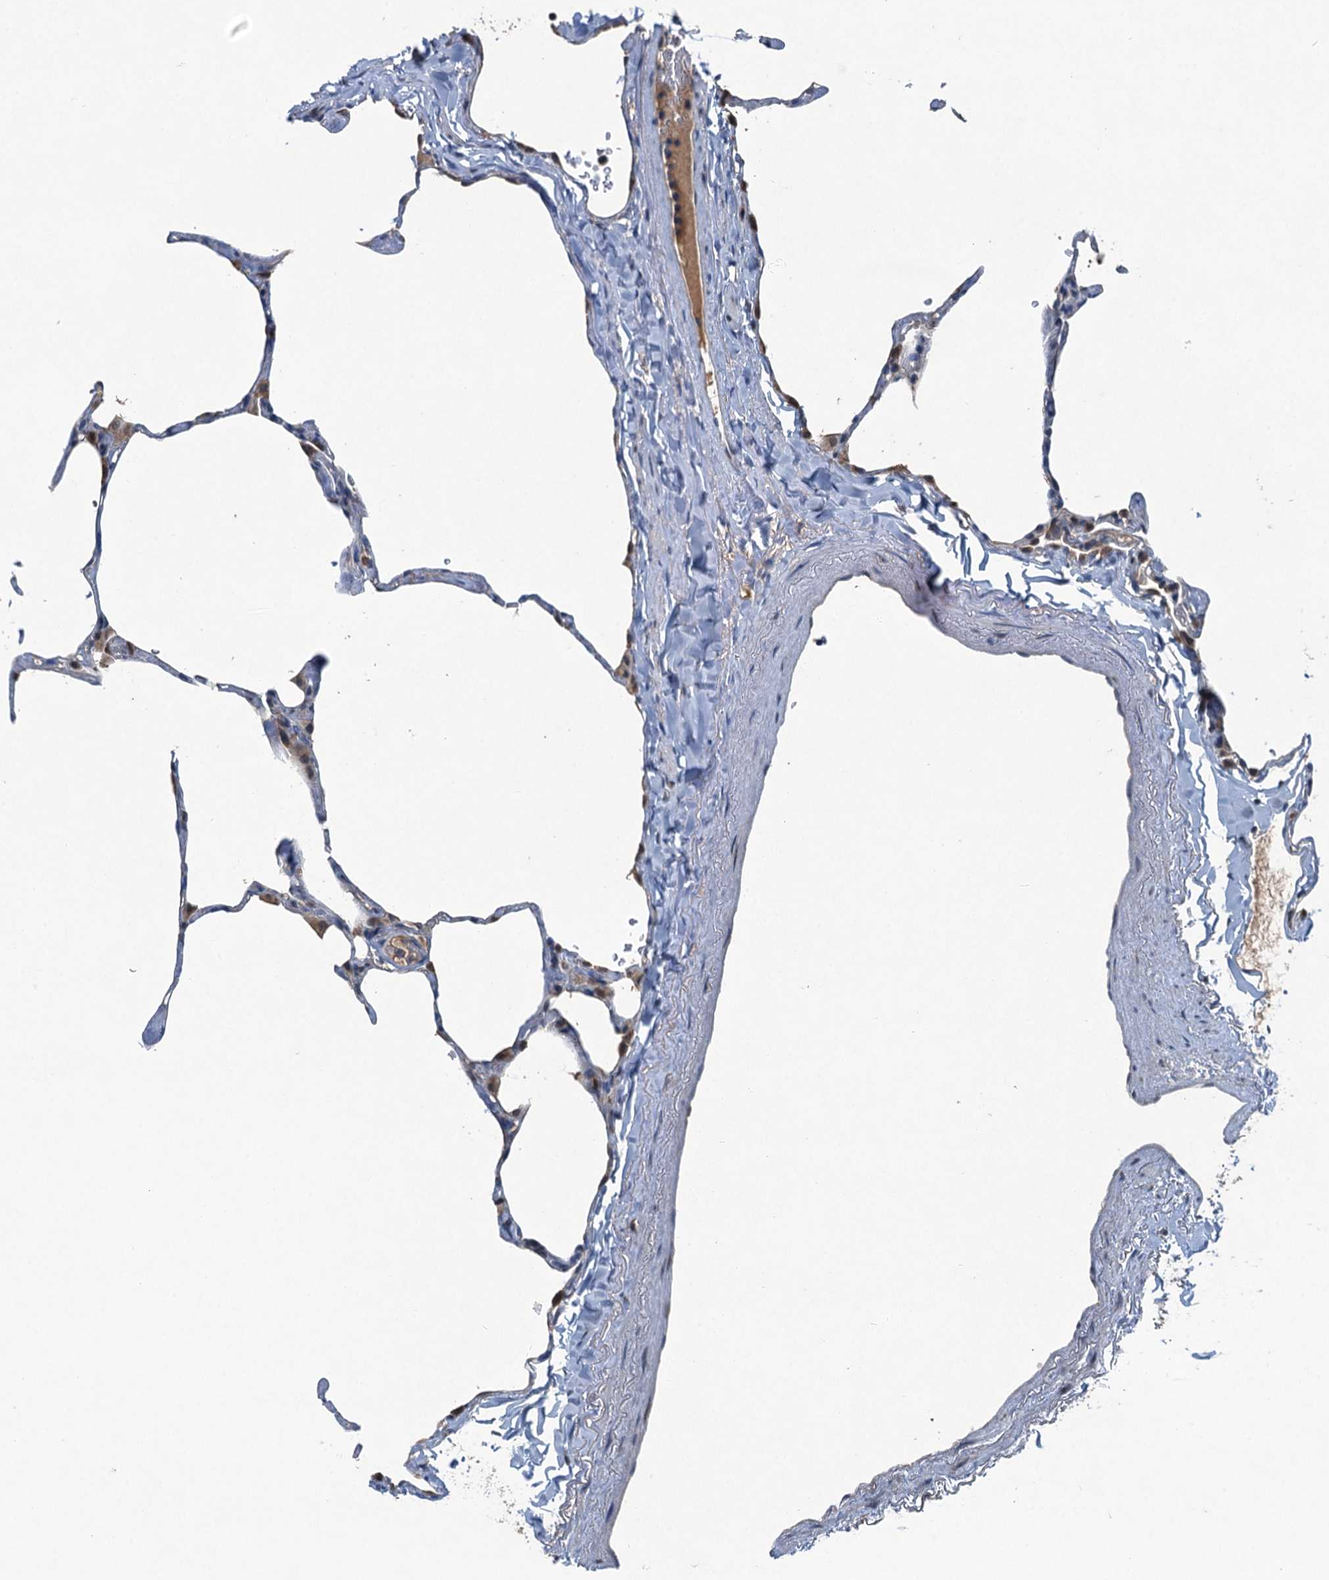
{"staining": {"intensity": "weak", "quantity": "<25%", "location": "cytoplasmic/membranous"}, "tissue": "lung", "cell_type": "Alveolar cells", "image_type": "normal", "snomed": [{"axis": "morphology", "description": "Normal tissue, NOS"}, {"axis": "topography", "description": "Lung"}], "caption": "Photomicrograph shows no protein expression in alveolar cells of benign lung.", "gene": "NAA60", "patient": {"sex": "male", "age": 65}}